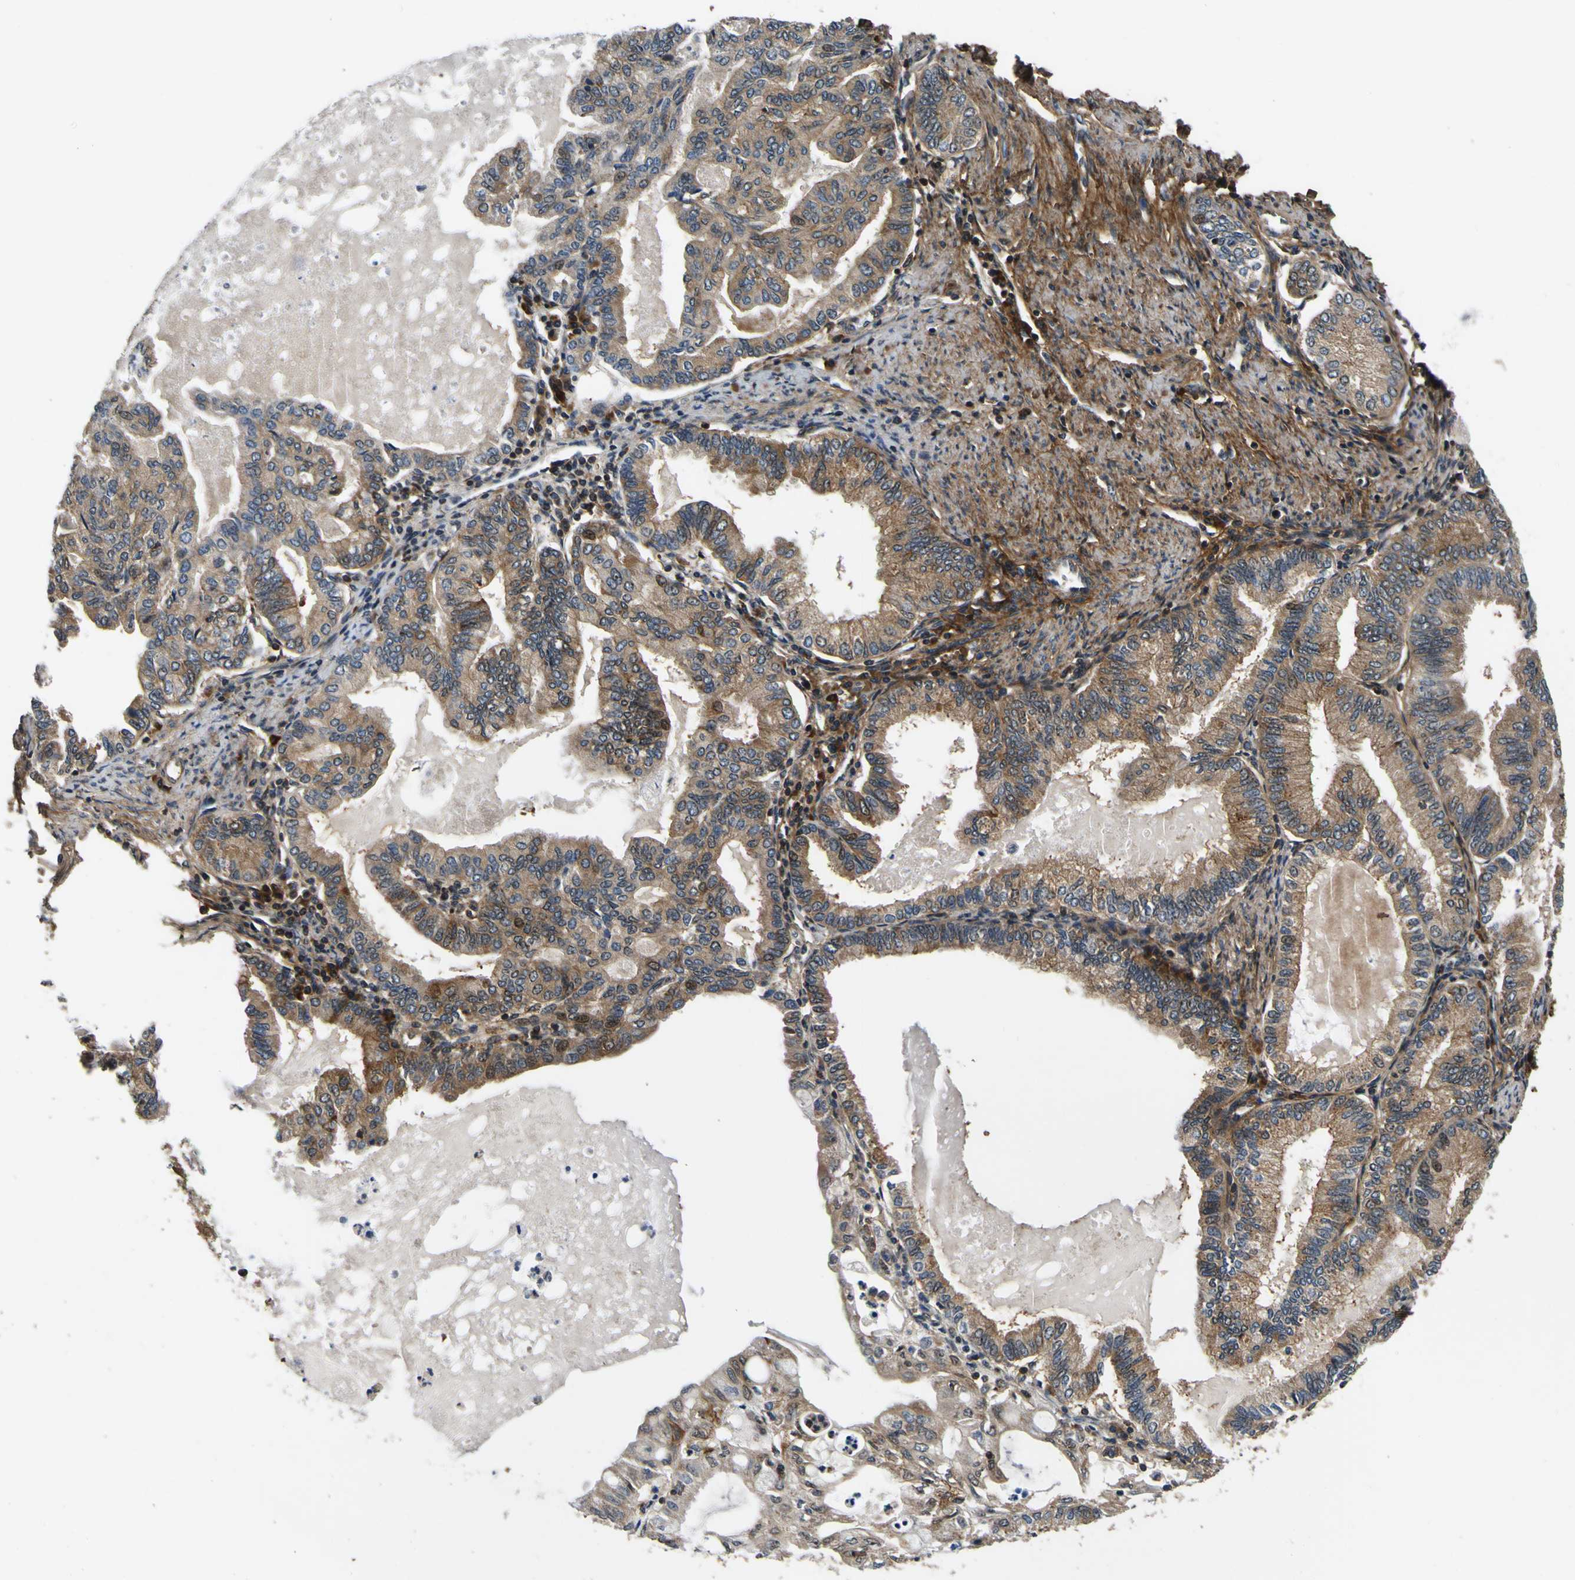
{"staining": {"intensity": "moderate", "quantity": ">75%", "location": "cytoplasmic/membranous"}, "tissue": "endometrial cancer", "cell_type": "Tumor cells", "image_type": "cancer", "snomed": [{"axis": "morphology", "description": "Adenocarcinoma, NOS"}, {"axis": "topography", "description": "Endometrium"}], "caption": "Immunohistochemistry (IHC) of endometrial adenocarcinoma demonstrates medium levels of moderate cytoplasmic/membranous expression in approximately >75% of tumor cells.", "gene": "LRP4", "patient": {"sex": "female", "age": 86}}